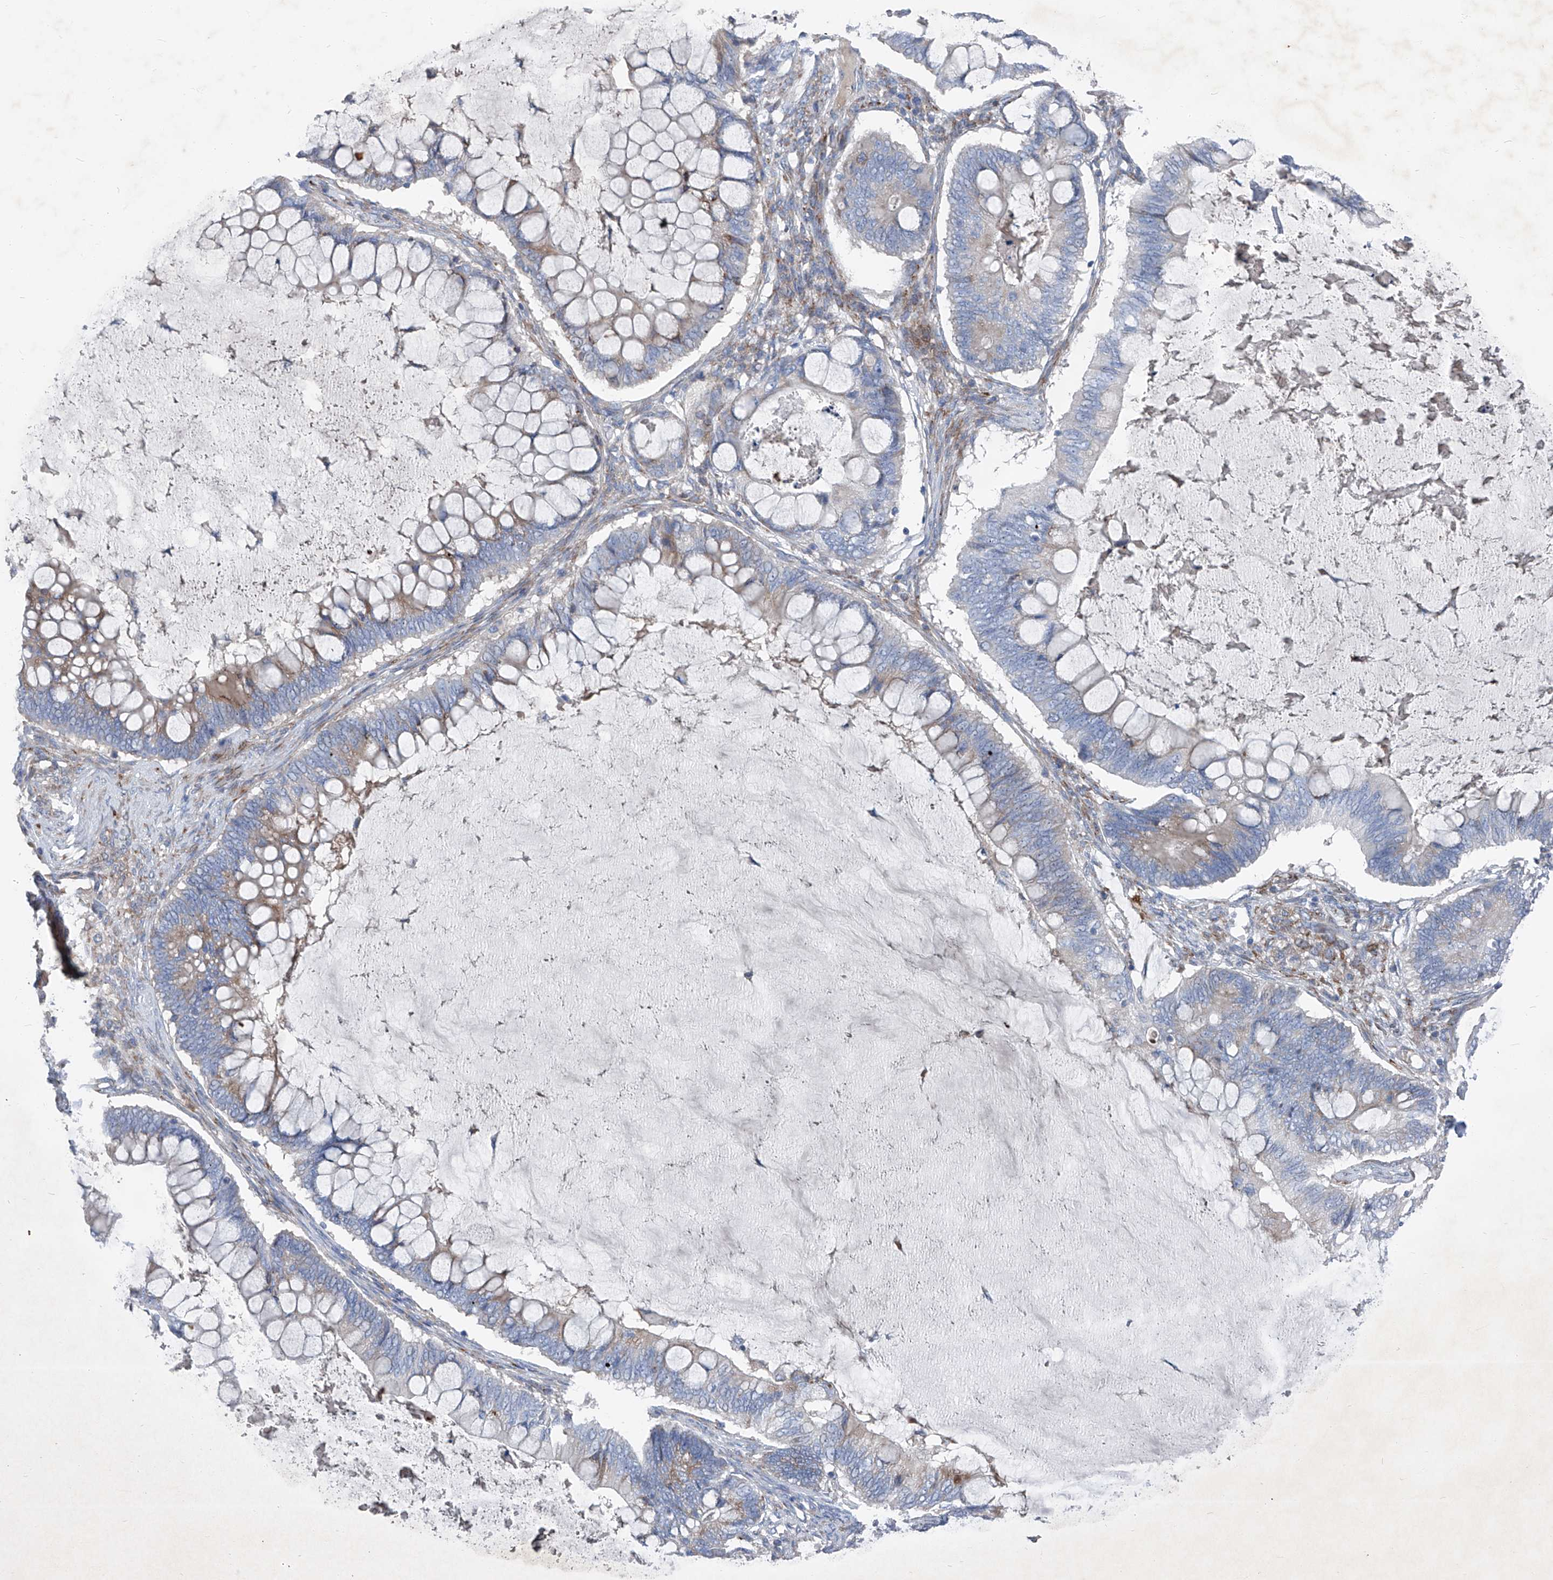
{"staining": {"intensity": "weak", "quantity": "<25%", "location": "cytoplasmic/membranous"}, "tissue": "ovarian cancer", "cell_type": "Tumor cells", "image_type": "cancer", "snomed": [{"axis": "morphology", "description": "Cystadenocarcinoma, mucinous, NOS"}, {"axis": "topography", "description": "Ovary"}], "caption": "The micrograph reveals no significant positivity in tumor cells of mucinous cystadenocarcinoma (ovarian). The staining is performed using DAB brown chromogen with nuclei counter-stained in using hematoxylin.", "gene": "IFI27", "patient": {"sex": "female", "age": 61}}